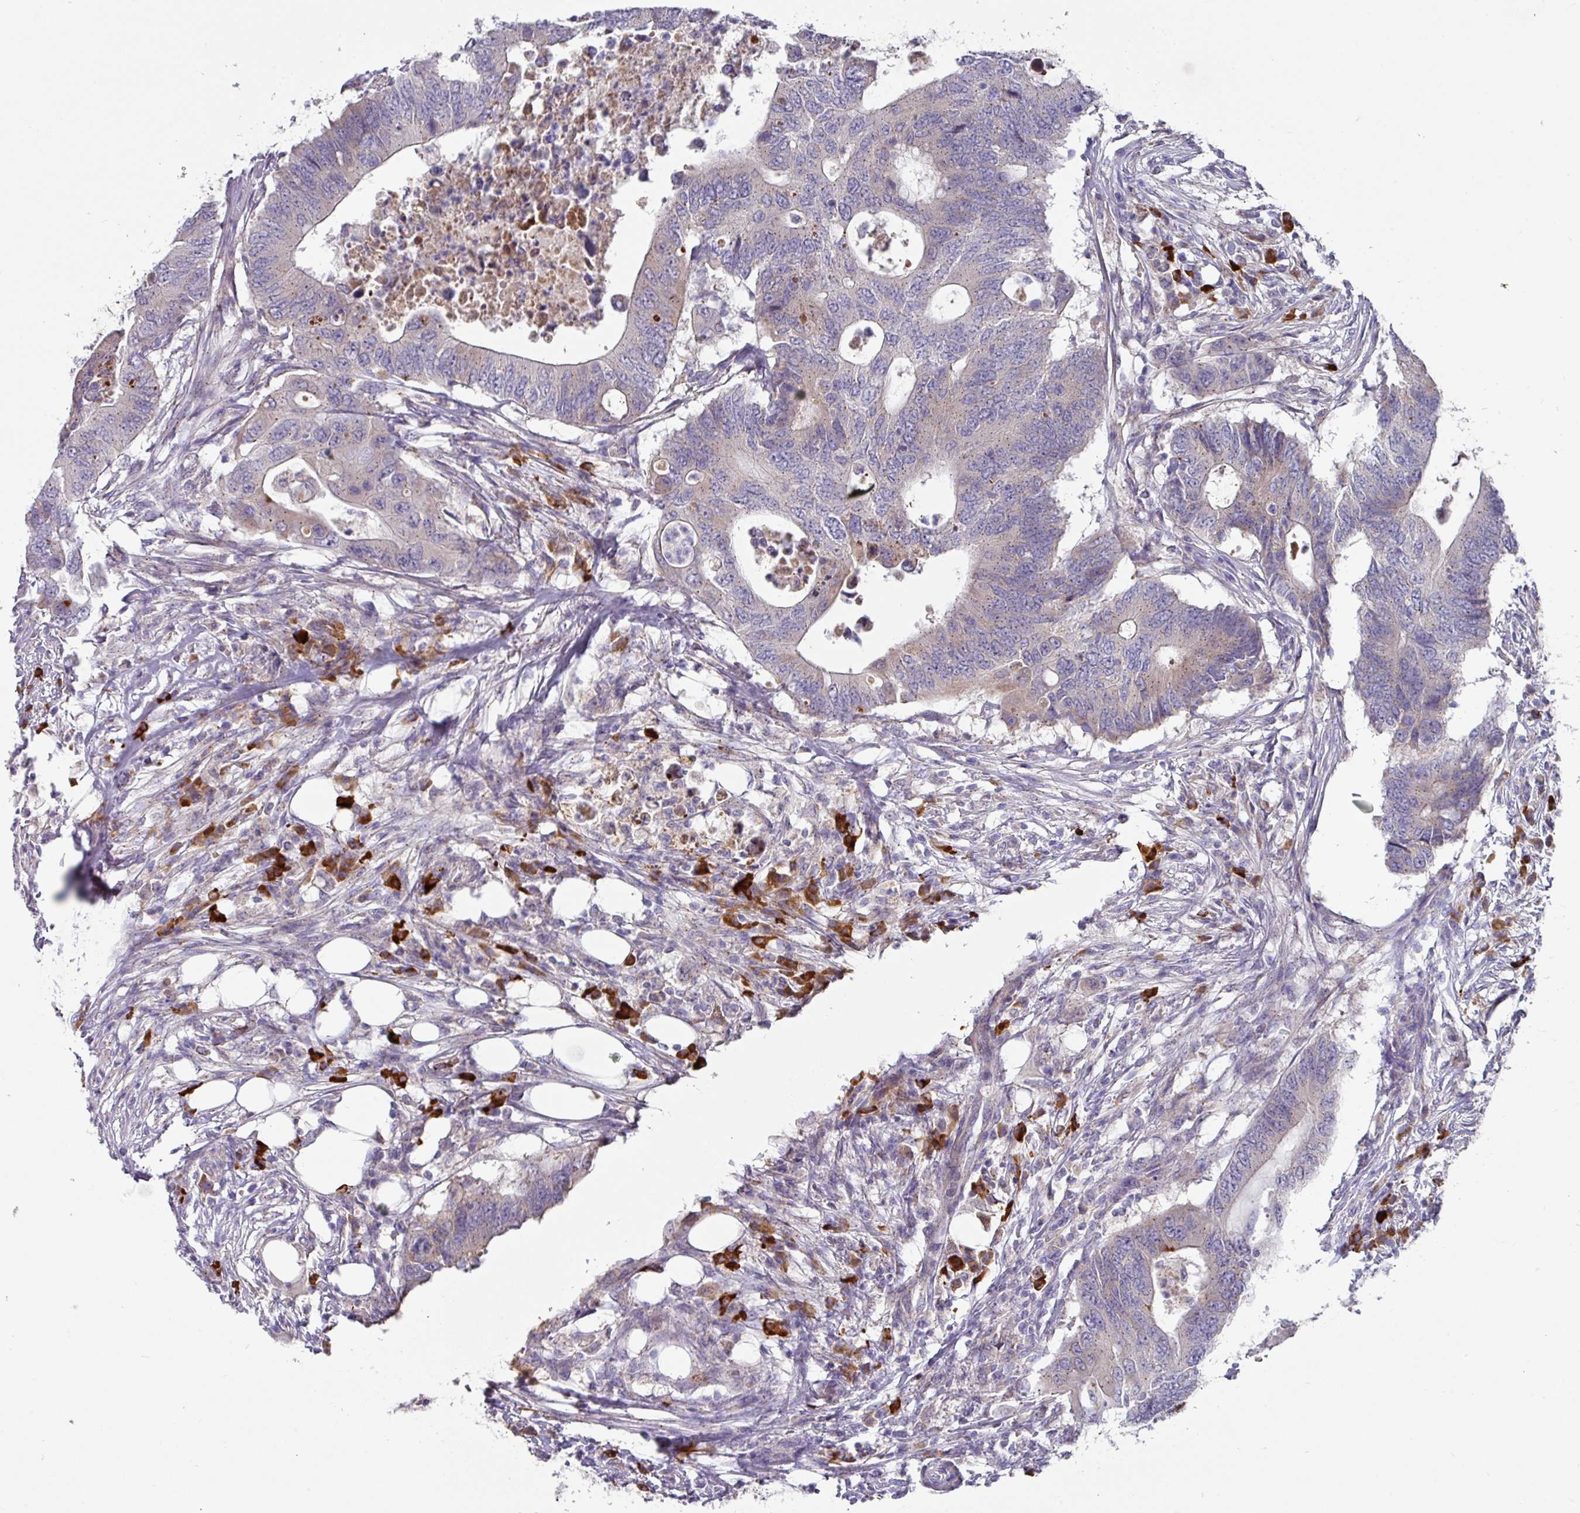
{"staining": {"intensity": "negative", "quantity": "none", "location": "none"}, "tissue": "colorectal cancer", "cell_type": "Tumor cells", "image_type": "cancer", "snomed": [{"axis": "morphology", "description": "Adenocarcinoma, NOS"}, {"axis": "topography", "description": "Colon"}], "caption": "The immunohistochemistry image has no significant positivity in tumor cells of colorectal adenocarcinoma tissue. (DAB (3,3'-diaminobenzidine) immunohistochemistry (IHC) visualized using brightfield microscopy, high magnification).", "gene": "IL4R", "patient": {"sex": "male", "age": 71}}